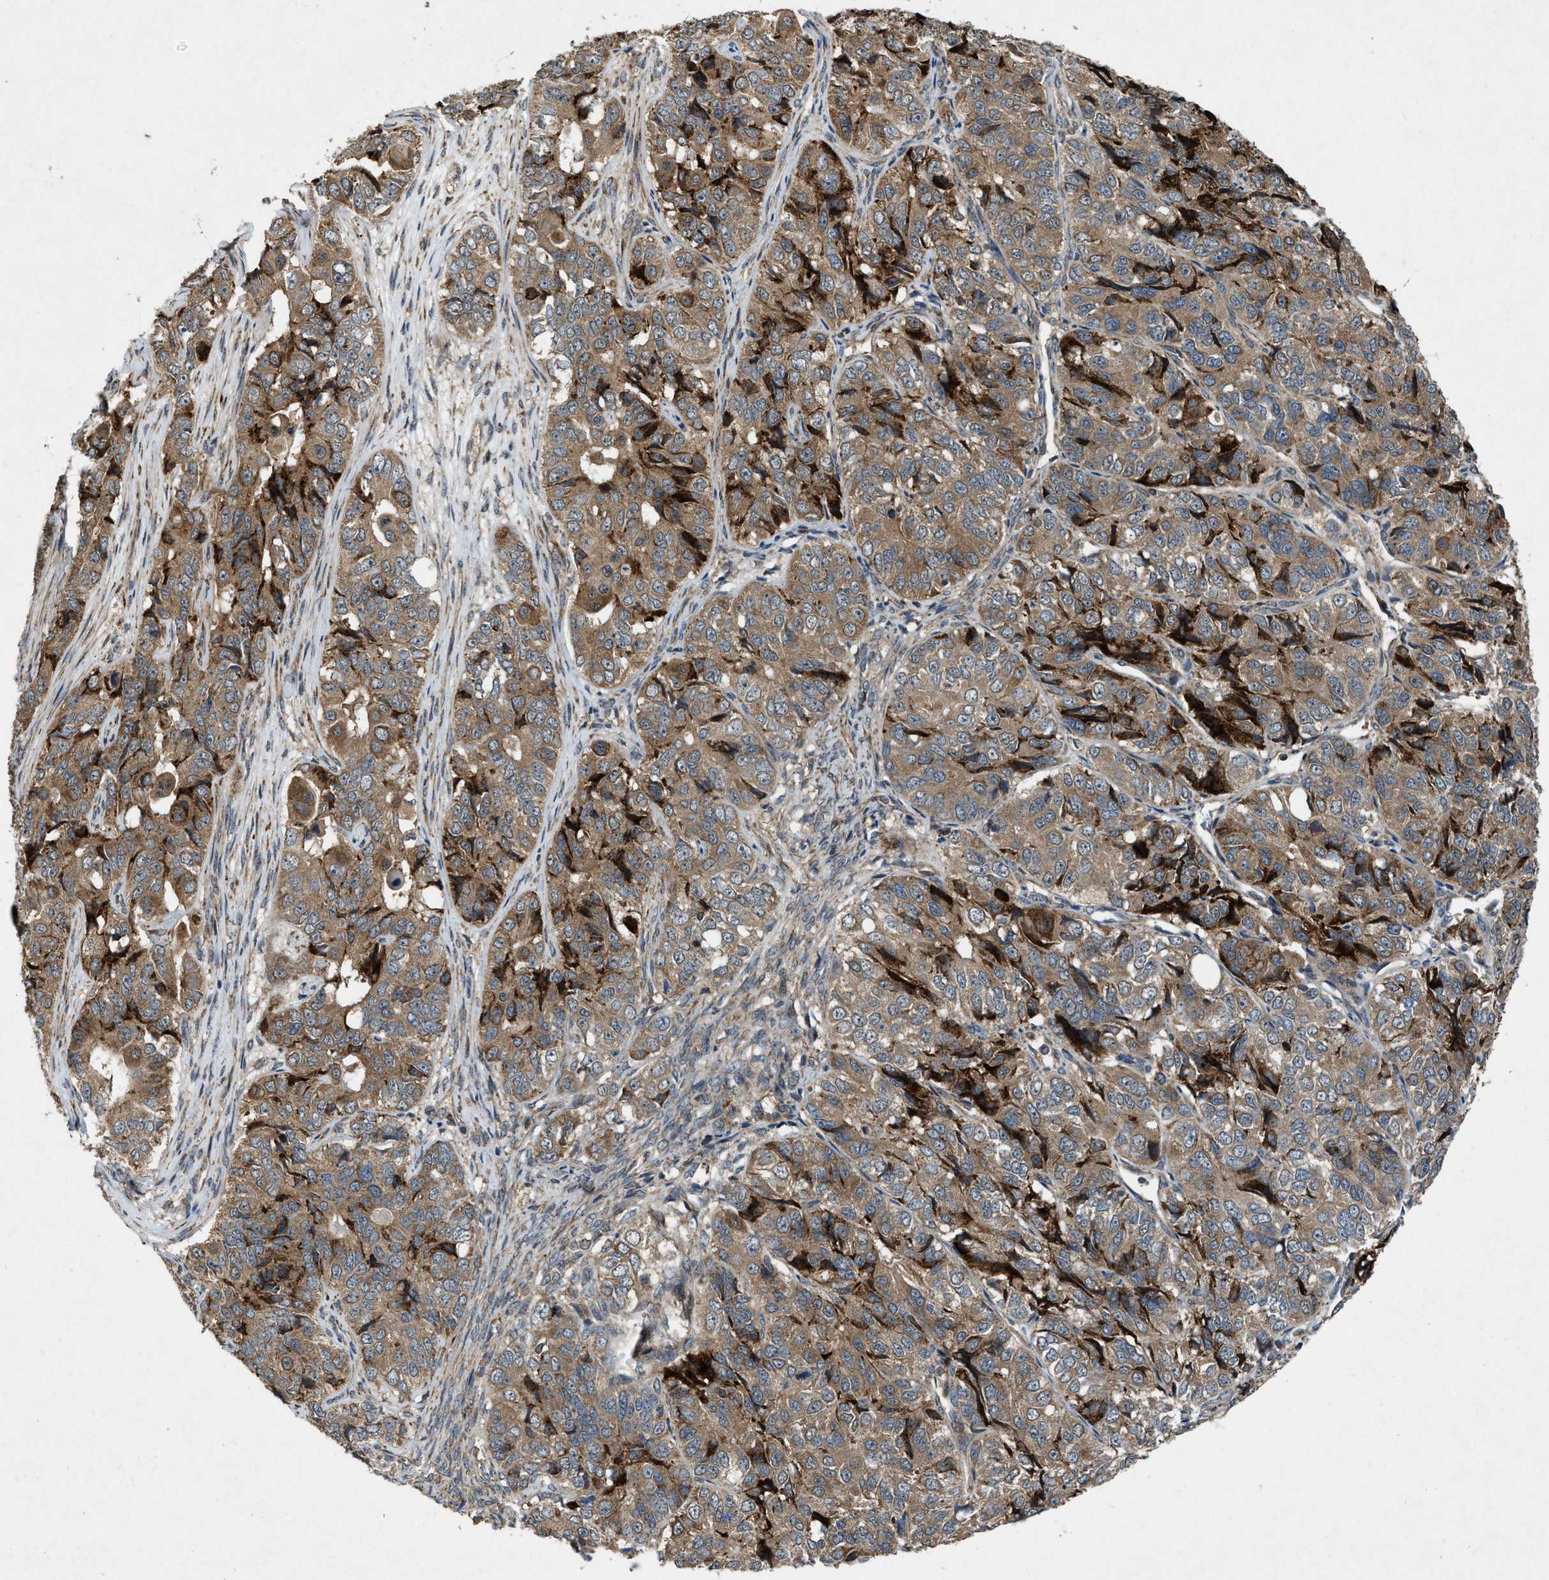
{"staining": {"intensity": "moderate", "quantity": ">75%", "location": "cytoplasmic/membranous"}, "tissue": "ovarian cancer", "cell_type": "Tumor cells", "image_type": "cancer", "snomed": [{"axis": "morphology", "description": "Carcinoma, endometroid"}, {"axis": "topography", "description": "Ovary"}], "caption": "Protein expression analysis of ovarian endometroid carcinoma demonstrates moderate cytoplasmic/membranous expression in about >75% of tumor cells.", "gene": "LRRC72", "patient": {"sex": "female", "age": 51}}